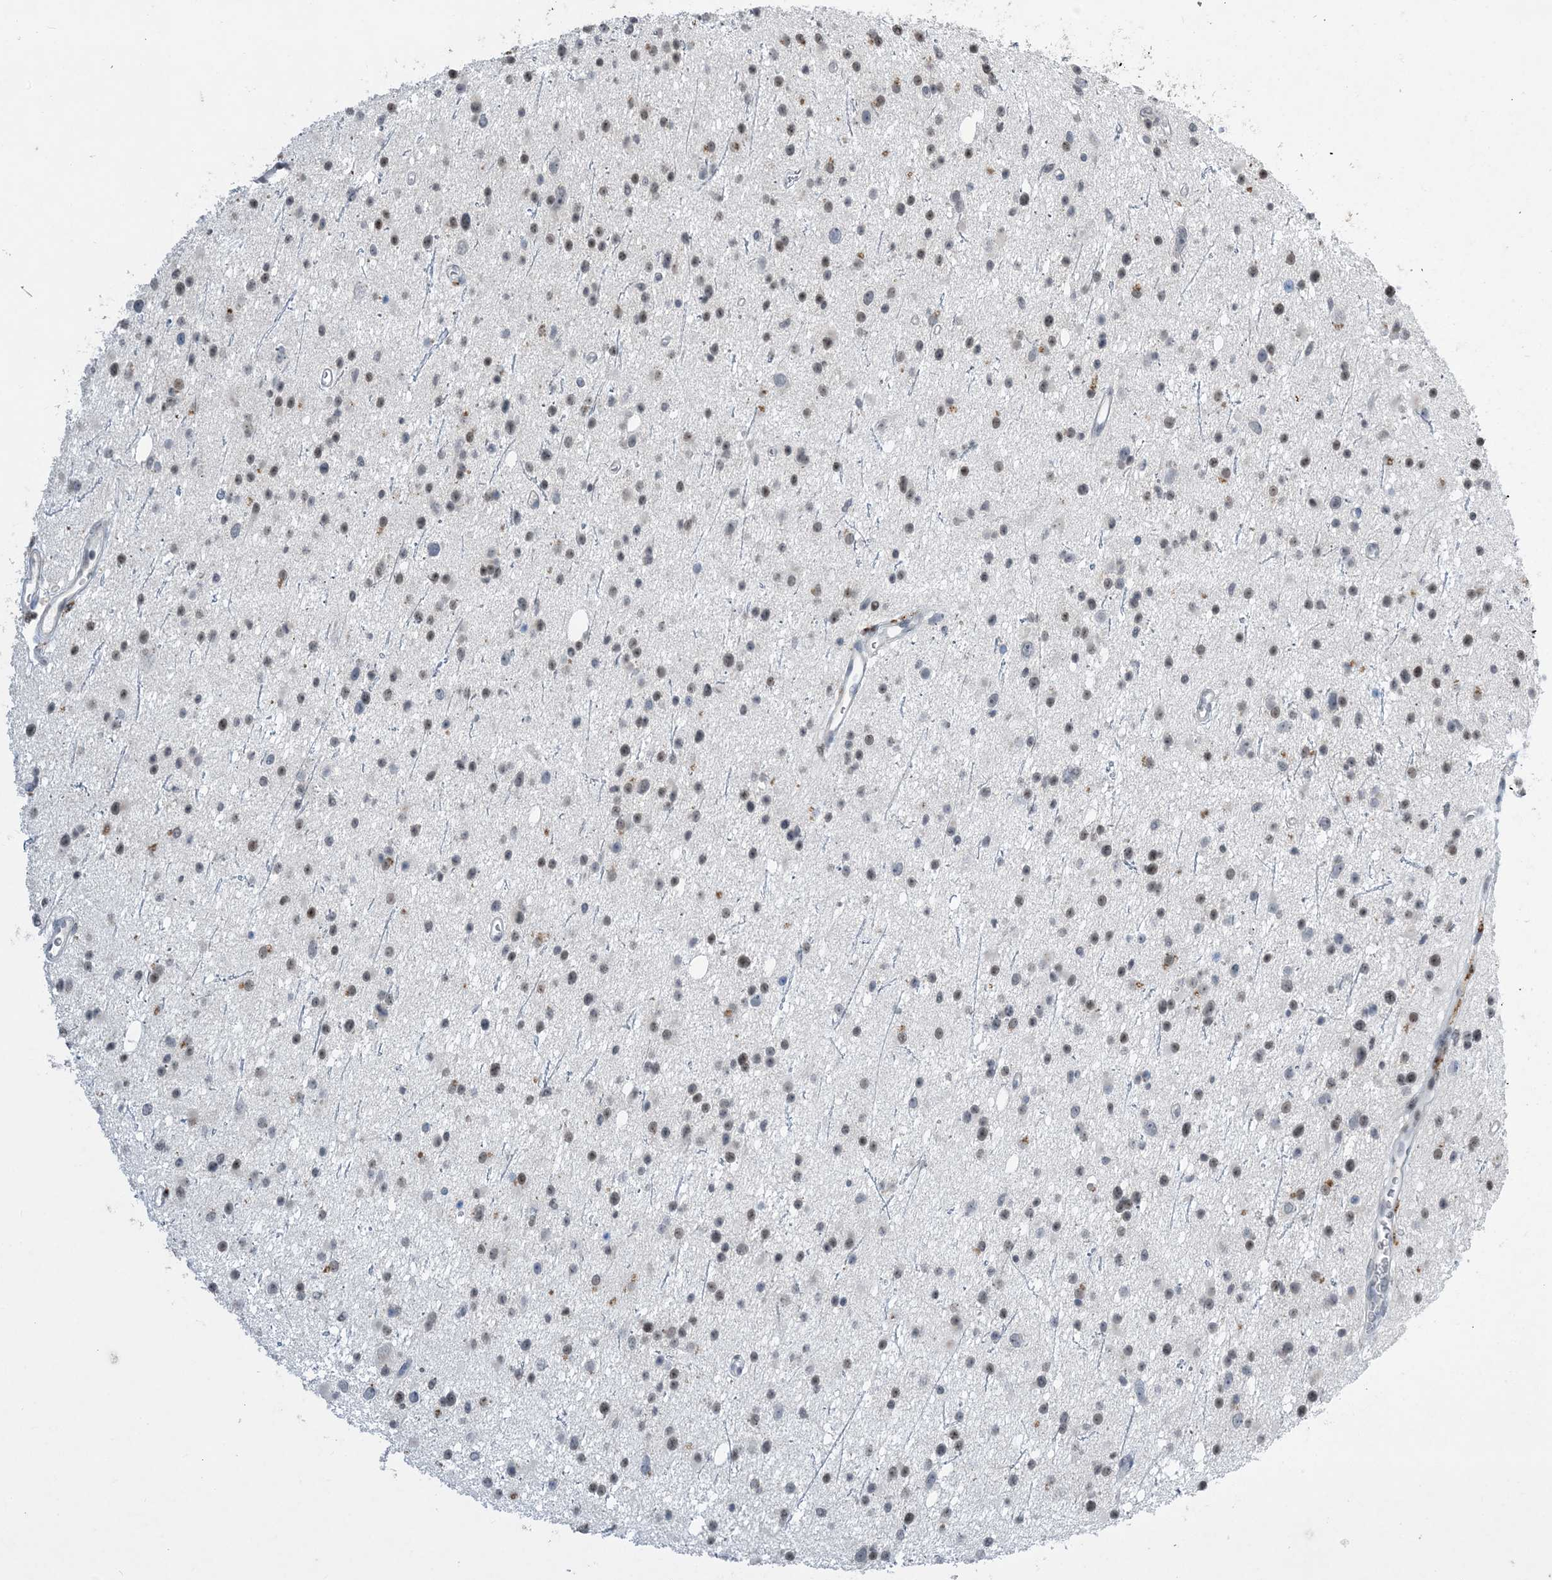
{"staining": {"intensity": "moderate", "quantity": "25%-75%", "location": "nuclear"}, "tissue": "glioma", "cell_type": "Tumor cells", "image_type": "cancer", "snomed": [{"axis": "morphology", "description": "Glioma, malignant, Low grade"}, {"axis": "topography", "description": "Cerebral cortex"}], "caption": "The photomicrograph shows staining of glioma, revealing moderate nuclear protein expression (brown color) within tumor cells.", "gene": "SLC25A53", "patient": {"sex": "female", "age": 39}}